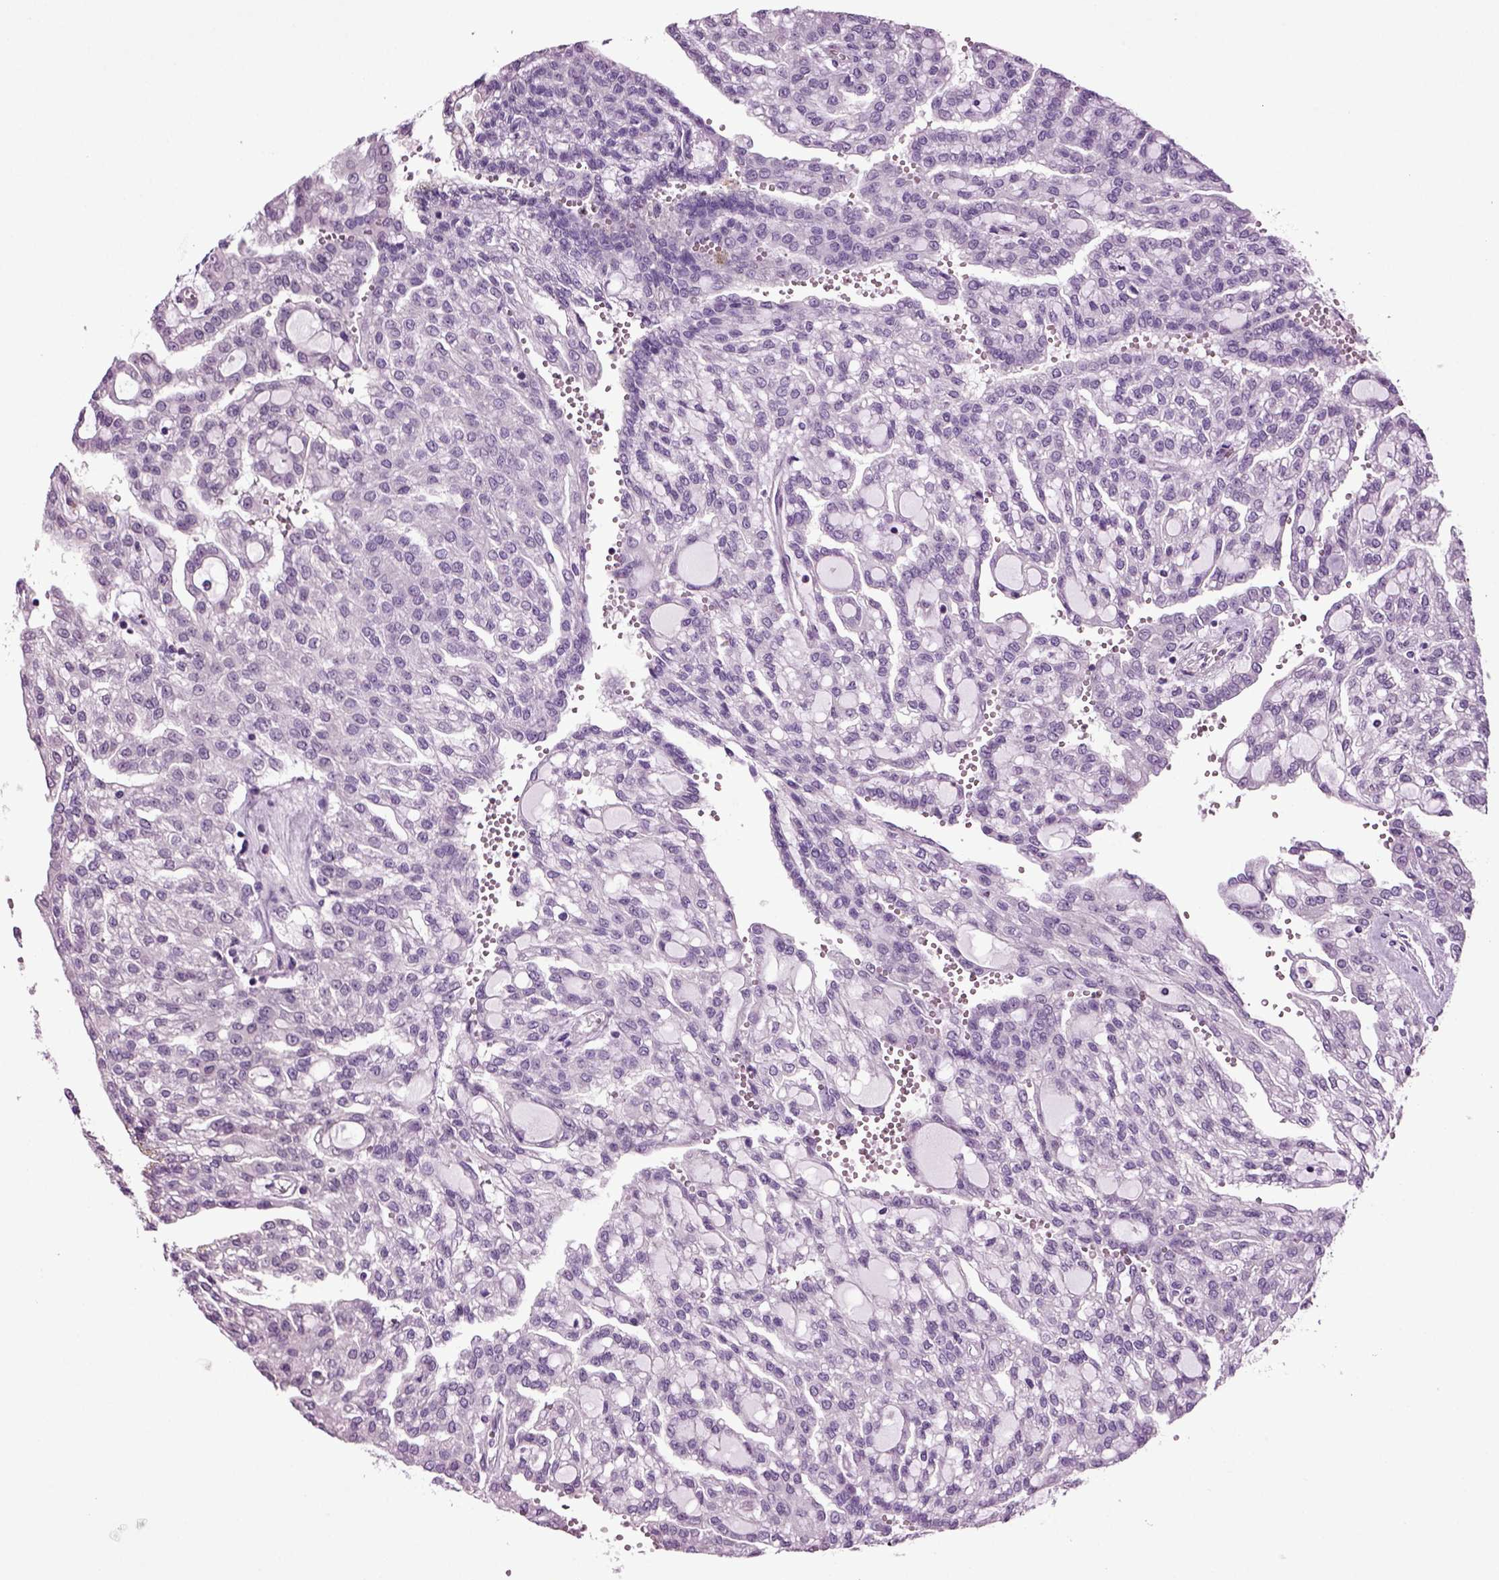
{"staining": {"intensity": "negative", "quantity": "none", "location": "none"}, "tissue": "renal cancer", "cell_type": "Tumor cells", "image_type": "cancer", "snomed": [{"axis": "morphology", "description": "Adenocarcinoma, NOS"}, {"axis": "topography", "description": "Kidney"}], "caption": "Renal cancer was stained to show a protein in brown. There is no significant positivity in tumor cells. The staining is performed using DAB (3,3'-diaminobenzidine) brown chromogen with nuclei counter-stained in using hematoxylin.", "gene": "PLCH2", "patient": {"sex": "male", "age": 63}}